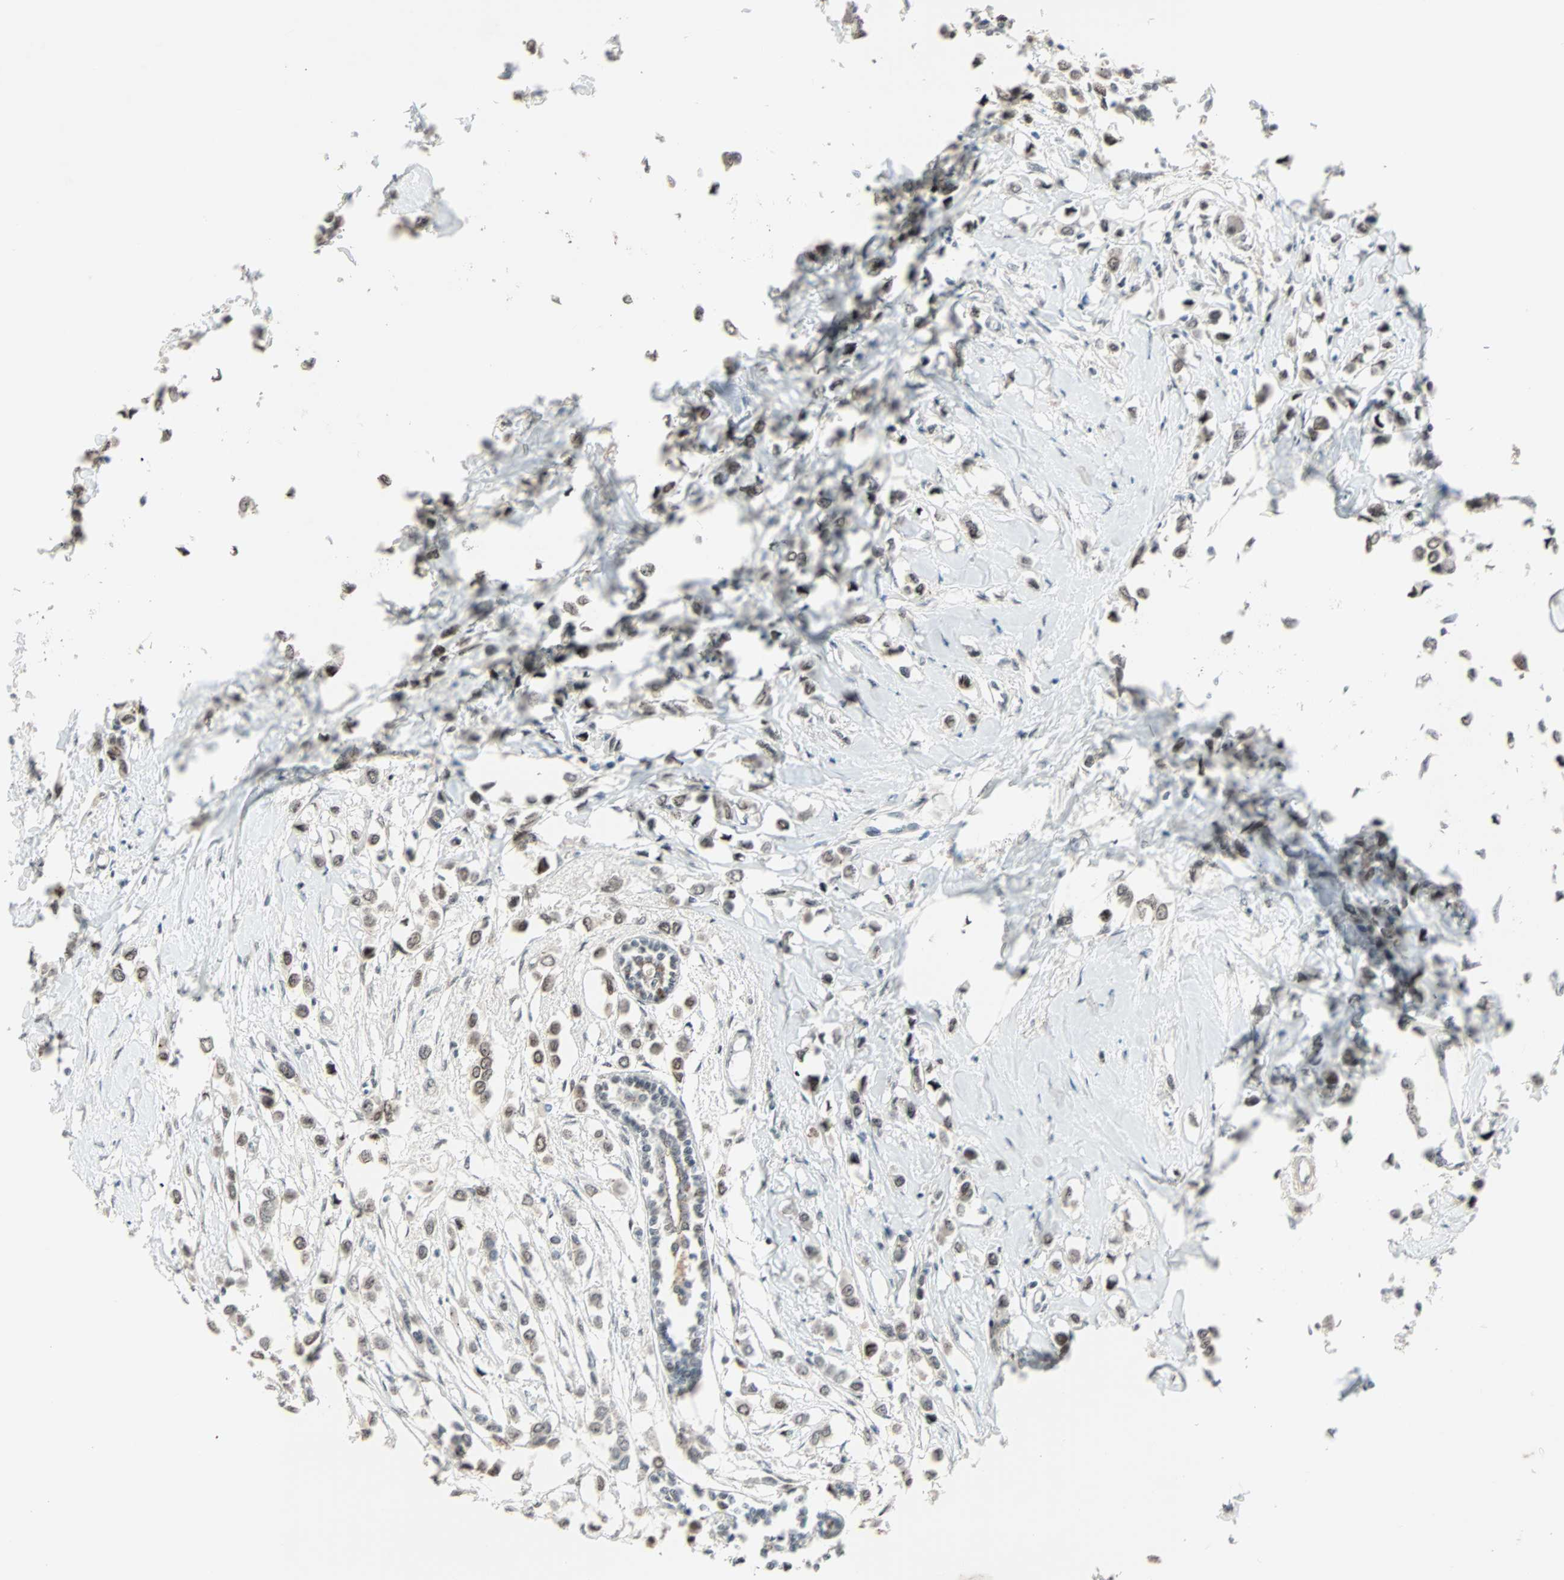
{"staining": {"intensity": "moderate", "quantity": "25%-75%", "location": "nuclear"}, "tissue": "breast cancer", "cell_type": "Tumor cells", "image_type": "cancer", "snomed": [{"axis": "morphology", "description": "Lobular carcinoma"}, {"axis": "topography", "description": "Breast"}], "caption": "Breast cancer stained with a protein marker displays moderate staining in tumor cells.", "gene": "CBX4", "patient": {"sex": "female", "age": 51}}